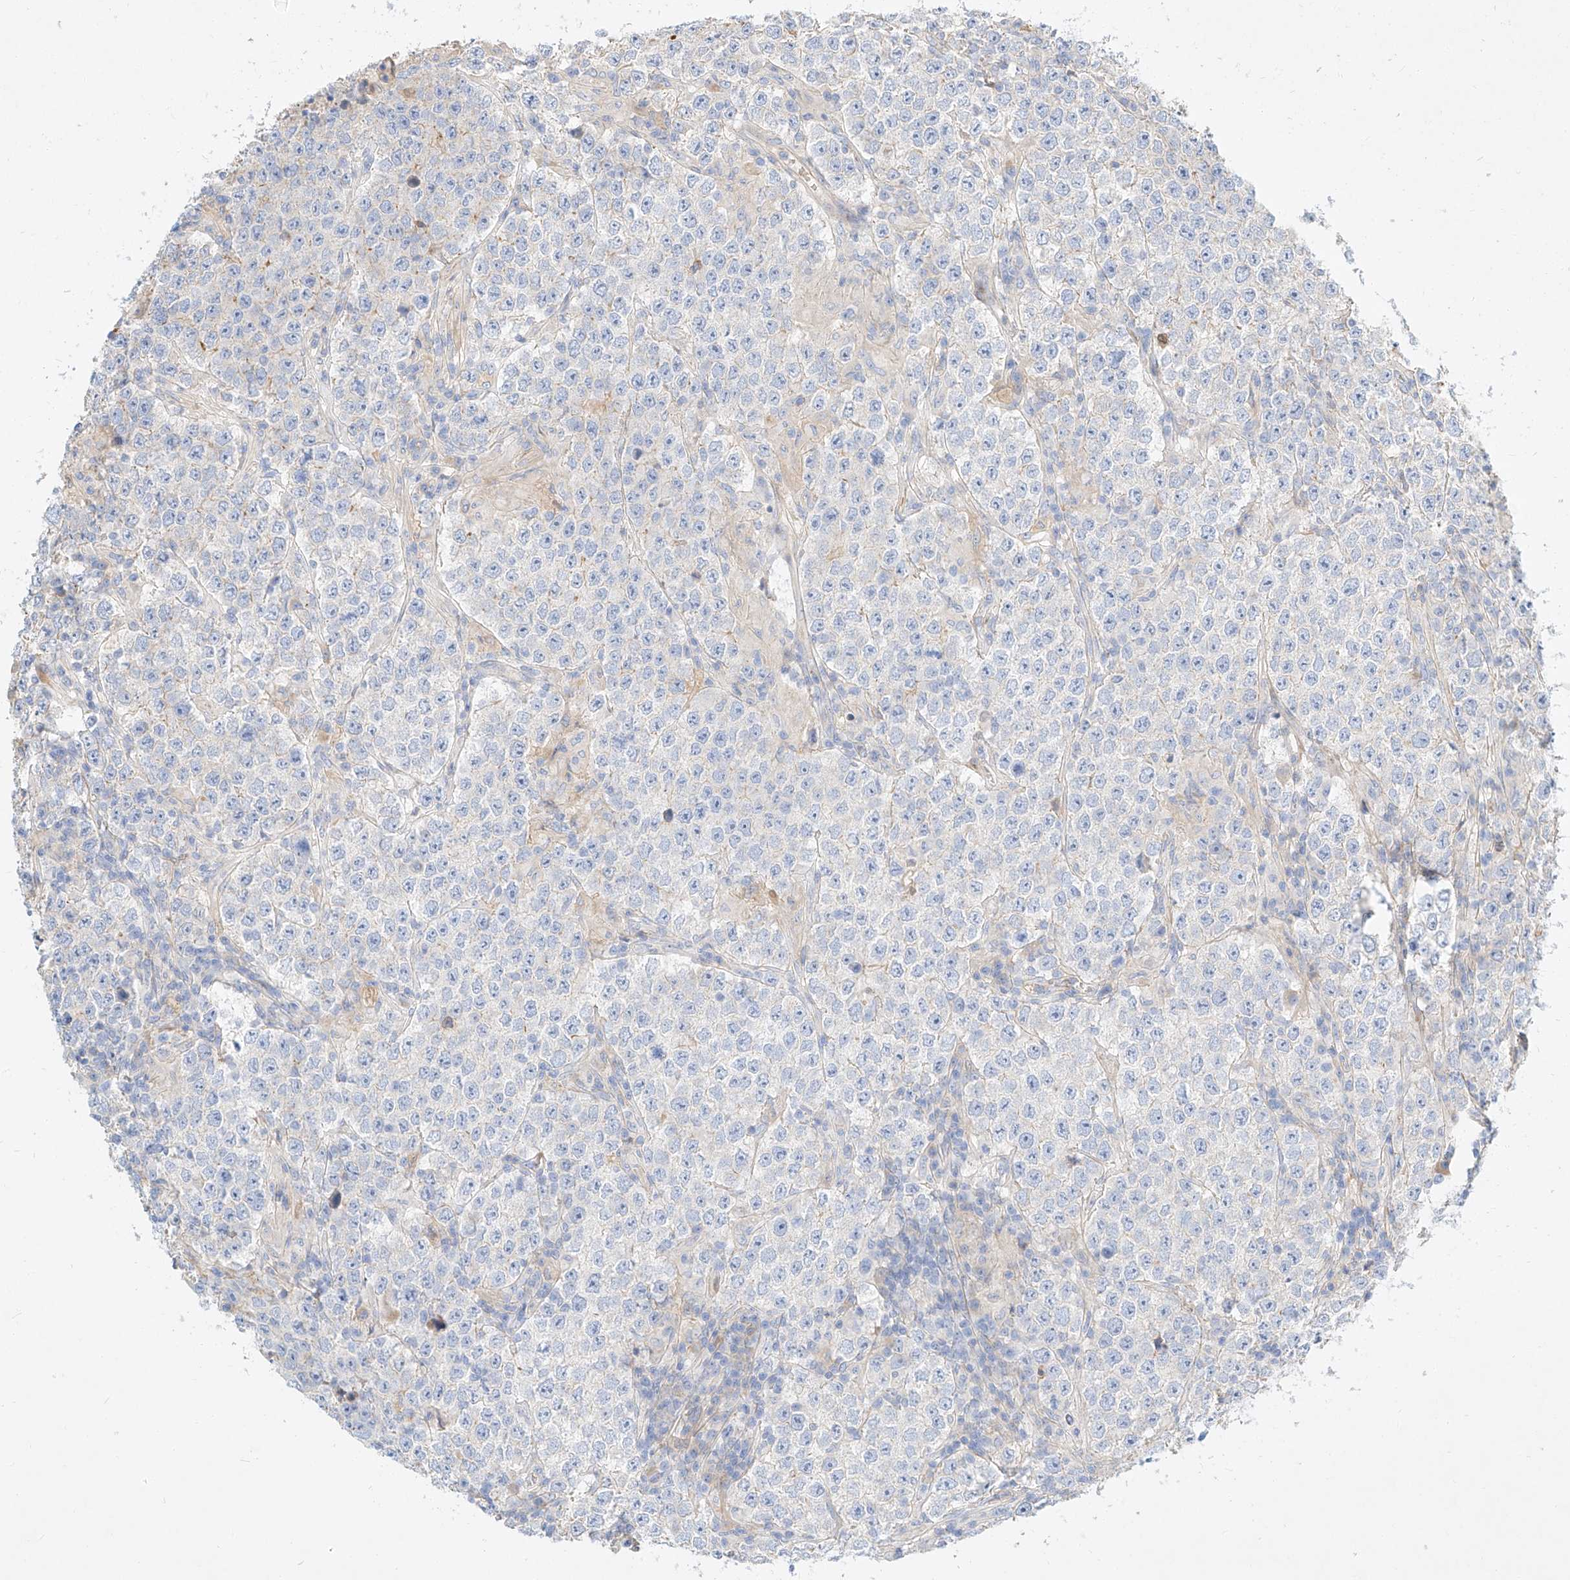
{"staining": {"intensity": "negative", "quantity": "none", "location": "none"}, "tissue": "testis cancer", "cell_type": "Tumor cells", "image_type": "cancer", "snomed": [{"axis": "morphology", "description": "Normal tissue, NOS"}, {"axis": "morphology", "description": "Urothelial carcinoma, High grade"}, {"axis": "morphology", "description": "Seminoma, NOS"}, {"axis": "morphology", "description": "Carcinoma, Embryonal, NOS"}, {"axis": "topography", "description": "Urinary bladder"}, {"axis": "topography", "description": "Testis"}], "caption": "The image shows no staining of tumor cells in seminoma (testis). Brightfield microscopy of immunohistochemistry stained with DAB (3,3'-diaminobenzidine) (brown) and hematoxylin (blue), captured at high magnification.", "gene": "KCNH5", "patient": {"sex": "male", "age": 41}}